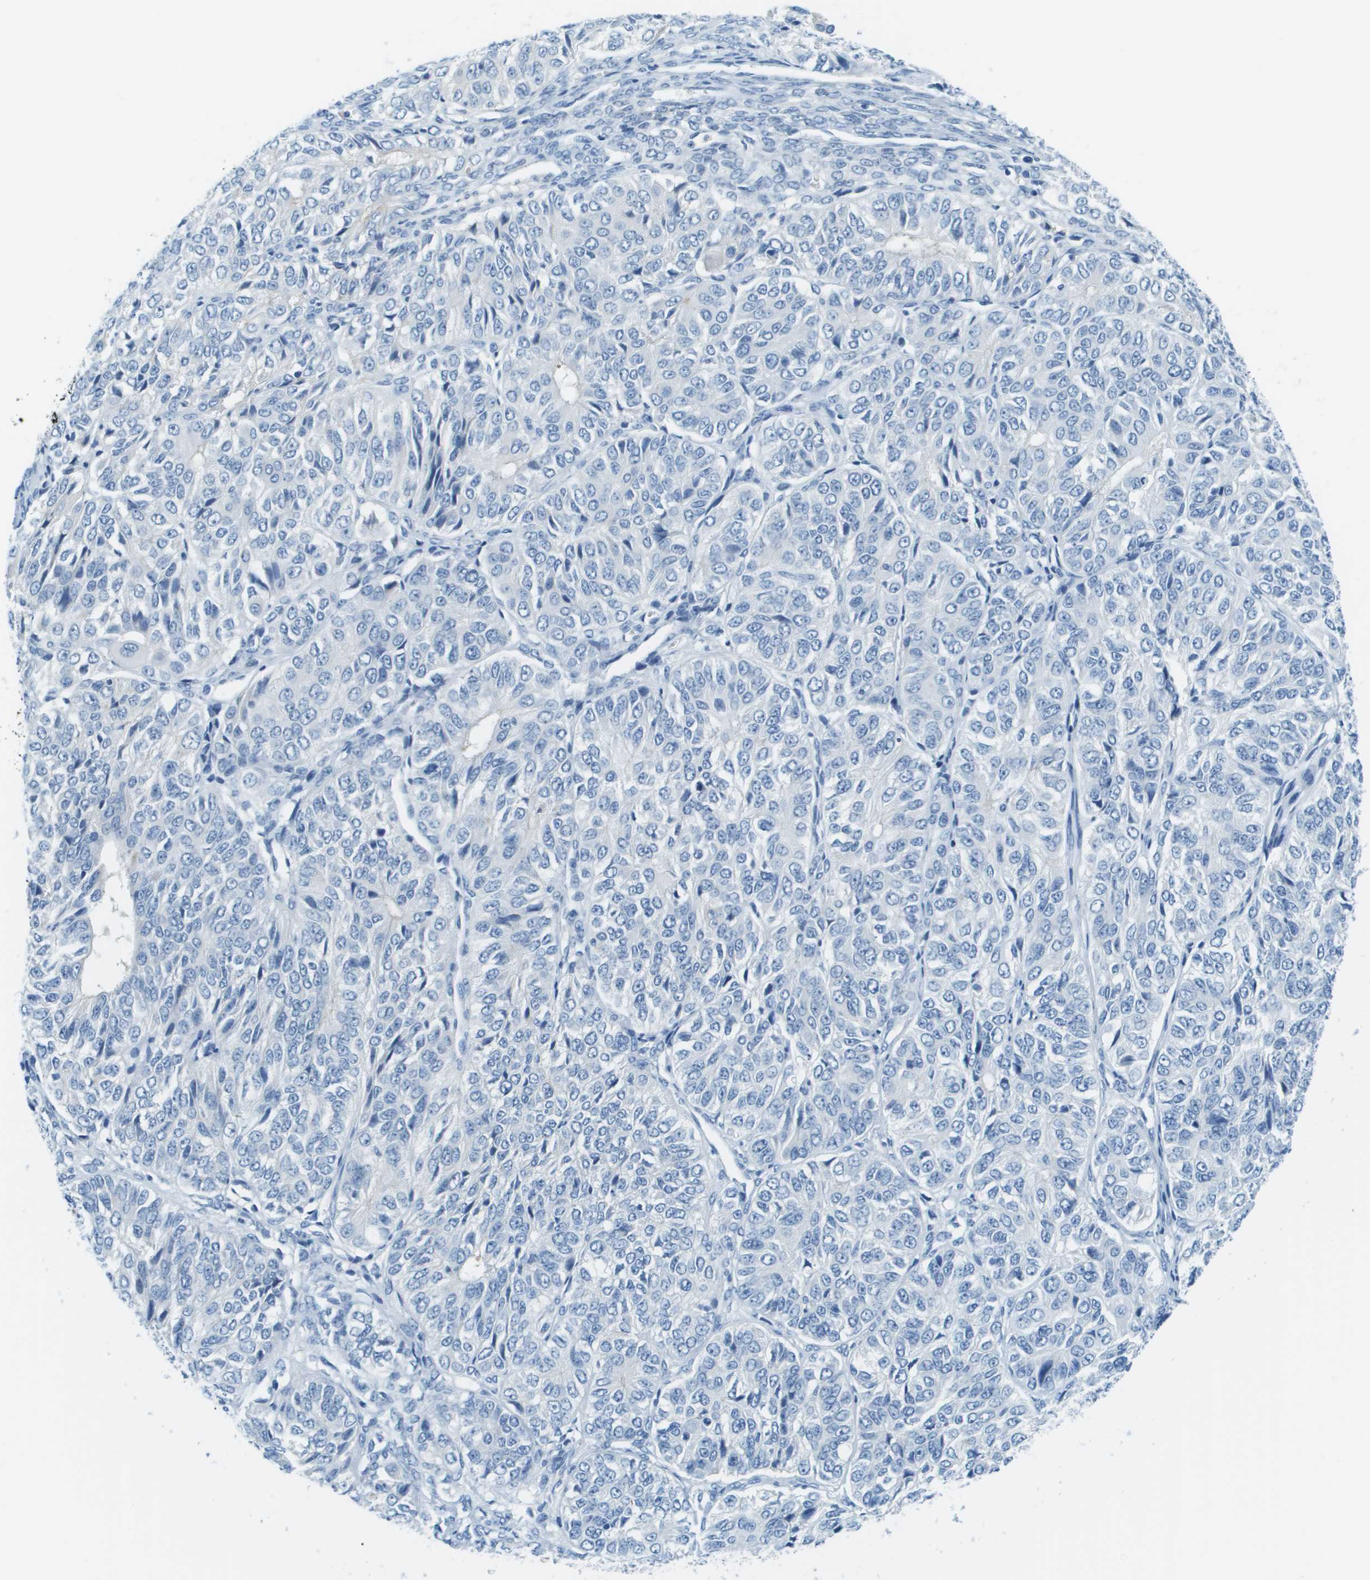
{"staining": {"intensity": "negative", "quantity": "none", "location": "none"}, "tissue": "ovarian cancer", "cell_type": "Tumor cells", "image_type": "cancer", "snomed": [{"axis": "morphology", "description": "Carcinoma, endometroid"}, {"axis": "topography", "description": "Ovary"}], "caption": "The histopathology image shows no significant expression in tumor cells of ovarian endometroid carcinoma.", "gene": "CDHR2", "patient": {"sex": "female", "age": 51}}